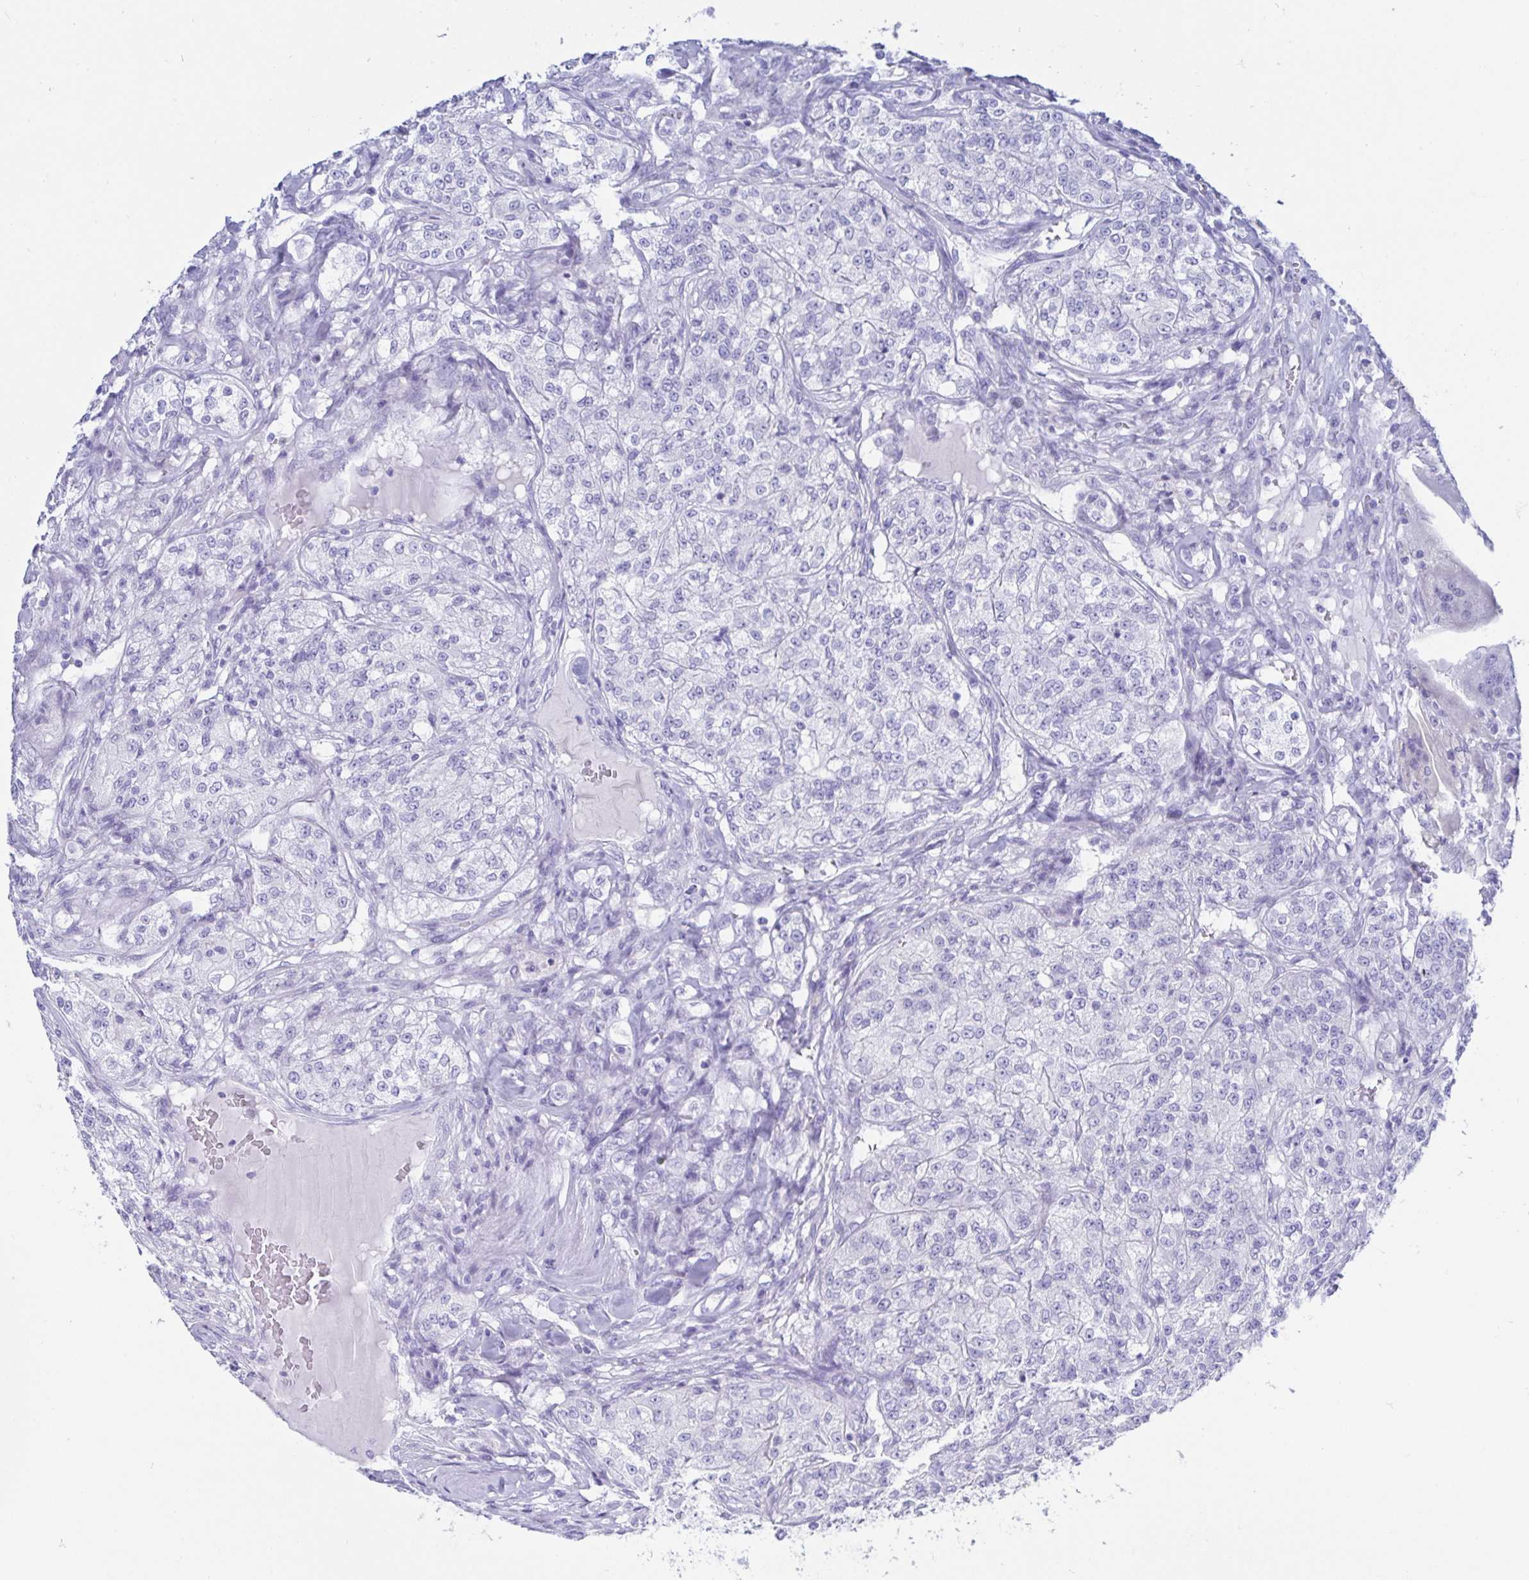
{"staining": {"intensity": "negative", "quantity": "none", "location": "none"}, "tissue": "renal cancer", "cell_type": "Tumor cells", "image_type": "cancer", "snomed": [{"axis": "morphology", "description": "Adenocarcinoma, NOS"}, {"axis": "topography", "description": "Kidney"}], "caption": "Immunohistochemical staining of renal cancer shows no significant expression in tumor cells.", "gene": "KCNH6", "patient": {"sex": "female", "age": 63}}